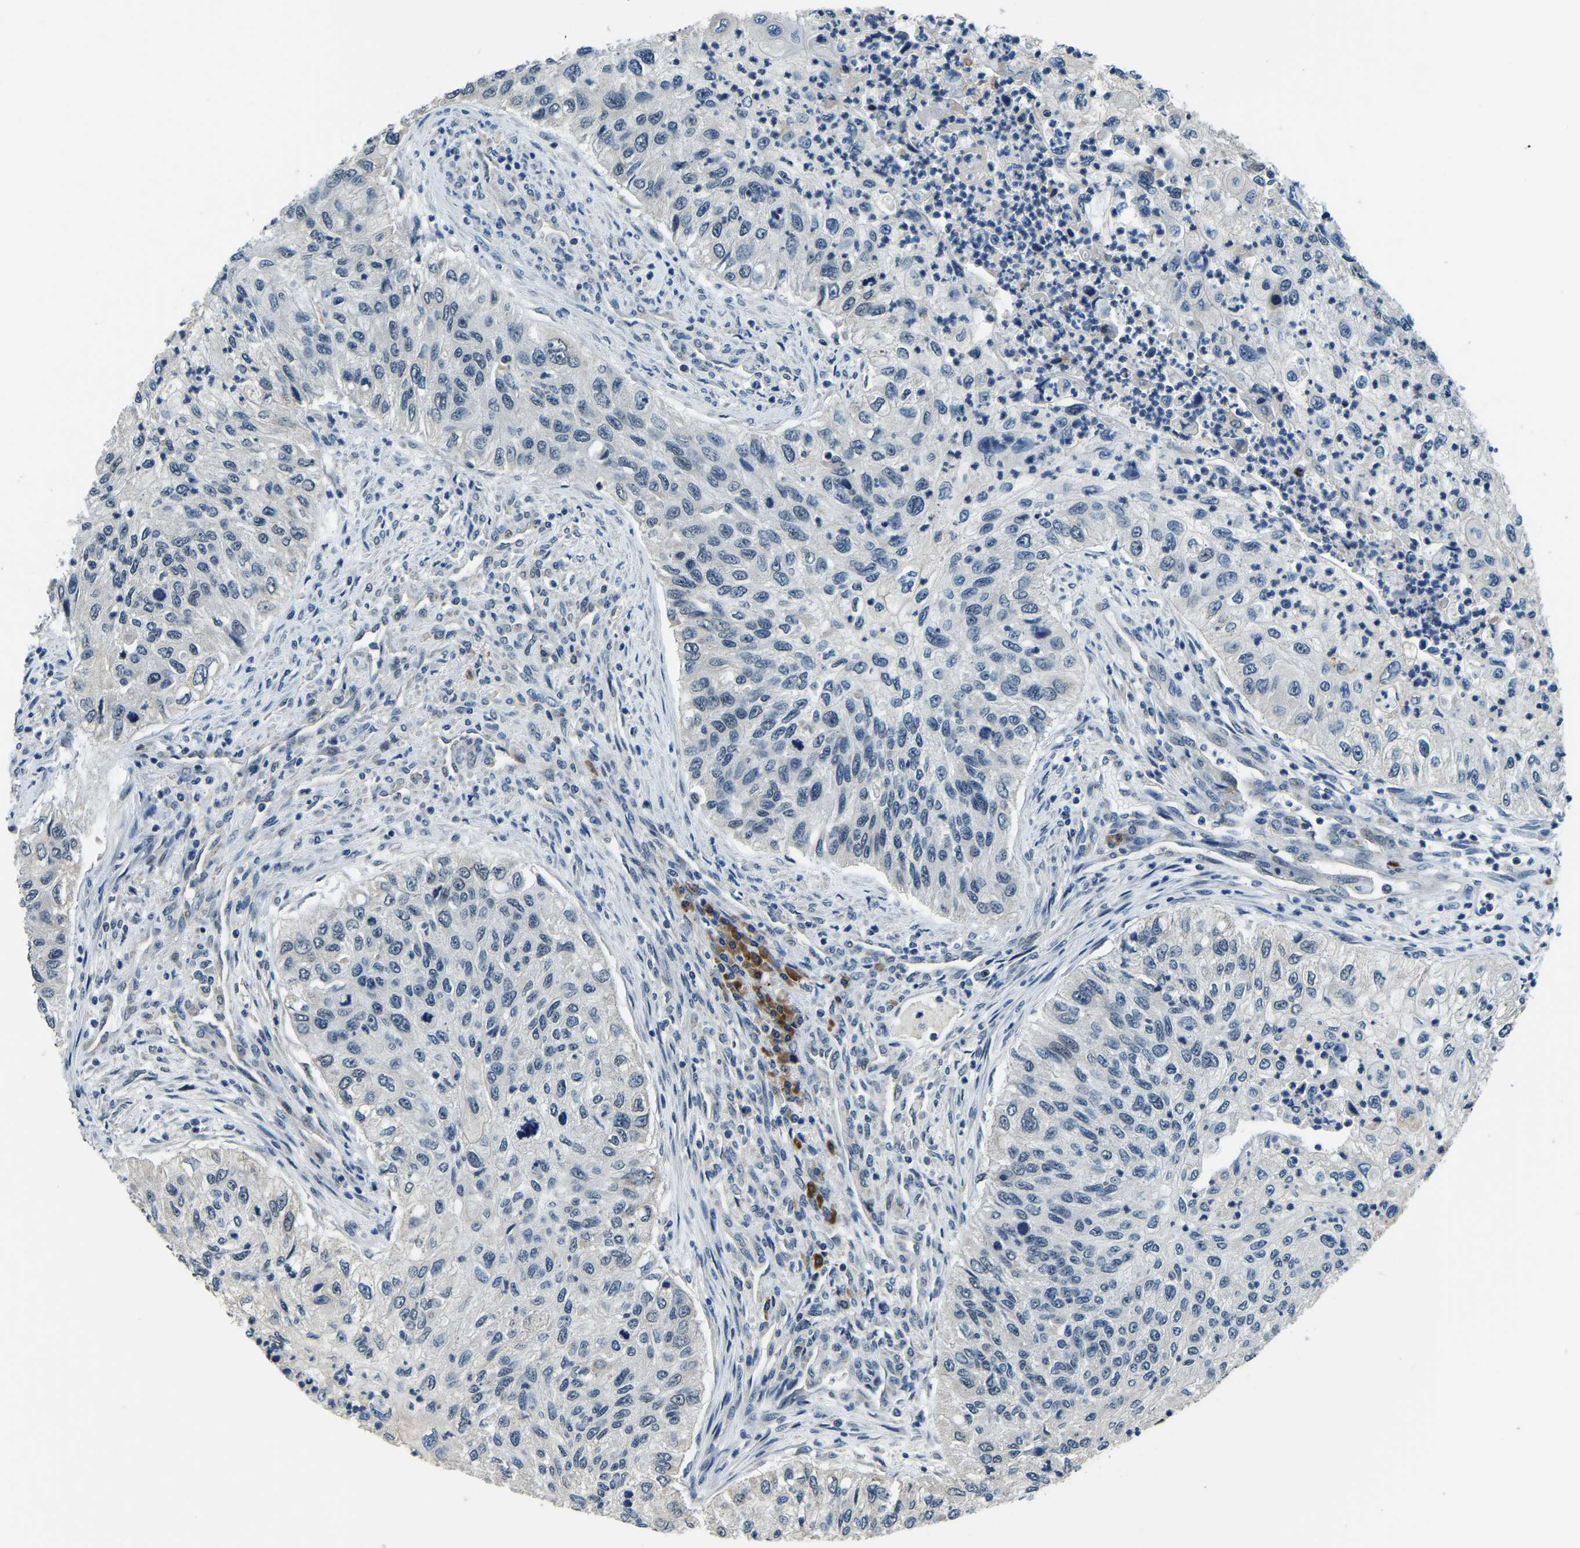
{"staining": {"intensity": "negative", "quantity": "none", "location": "none"}, "tissue": "urothelial cancer", "cell_type": "Tumor cells", "image_type": "cancer", "snomed": [{"axis": "morphology", "description": "Urothelial carcinoma, High grade"}, {"axis": "topography", "description": "Urinary bladder"}], "caption": "Urothelial cancer was stained to show a protein in brown. There is no significant positivity in tumor cells.", "gene": "ING2", "patient": {"sex": "female", "age": 60}}